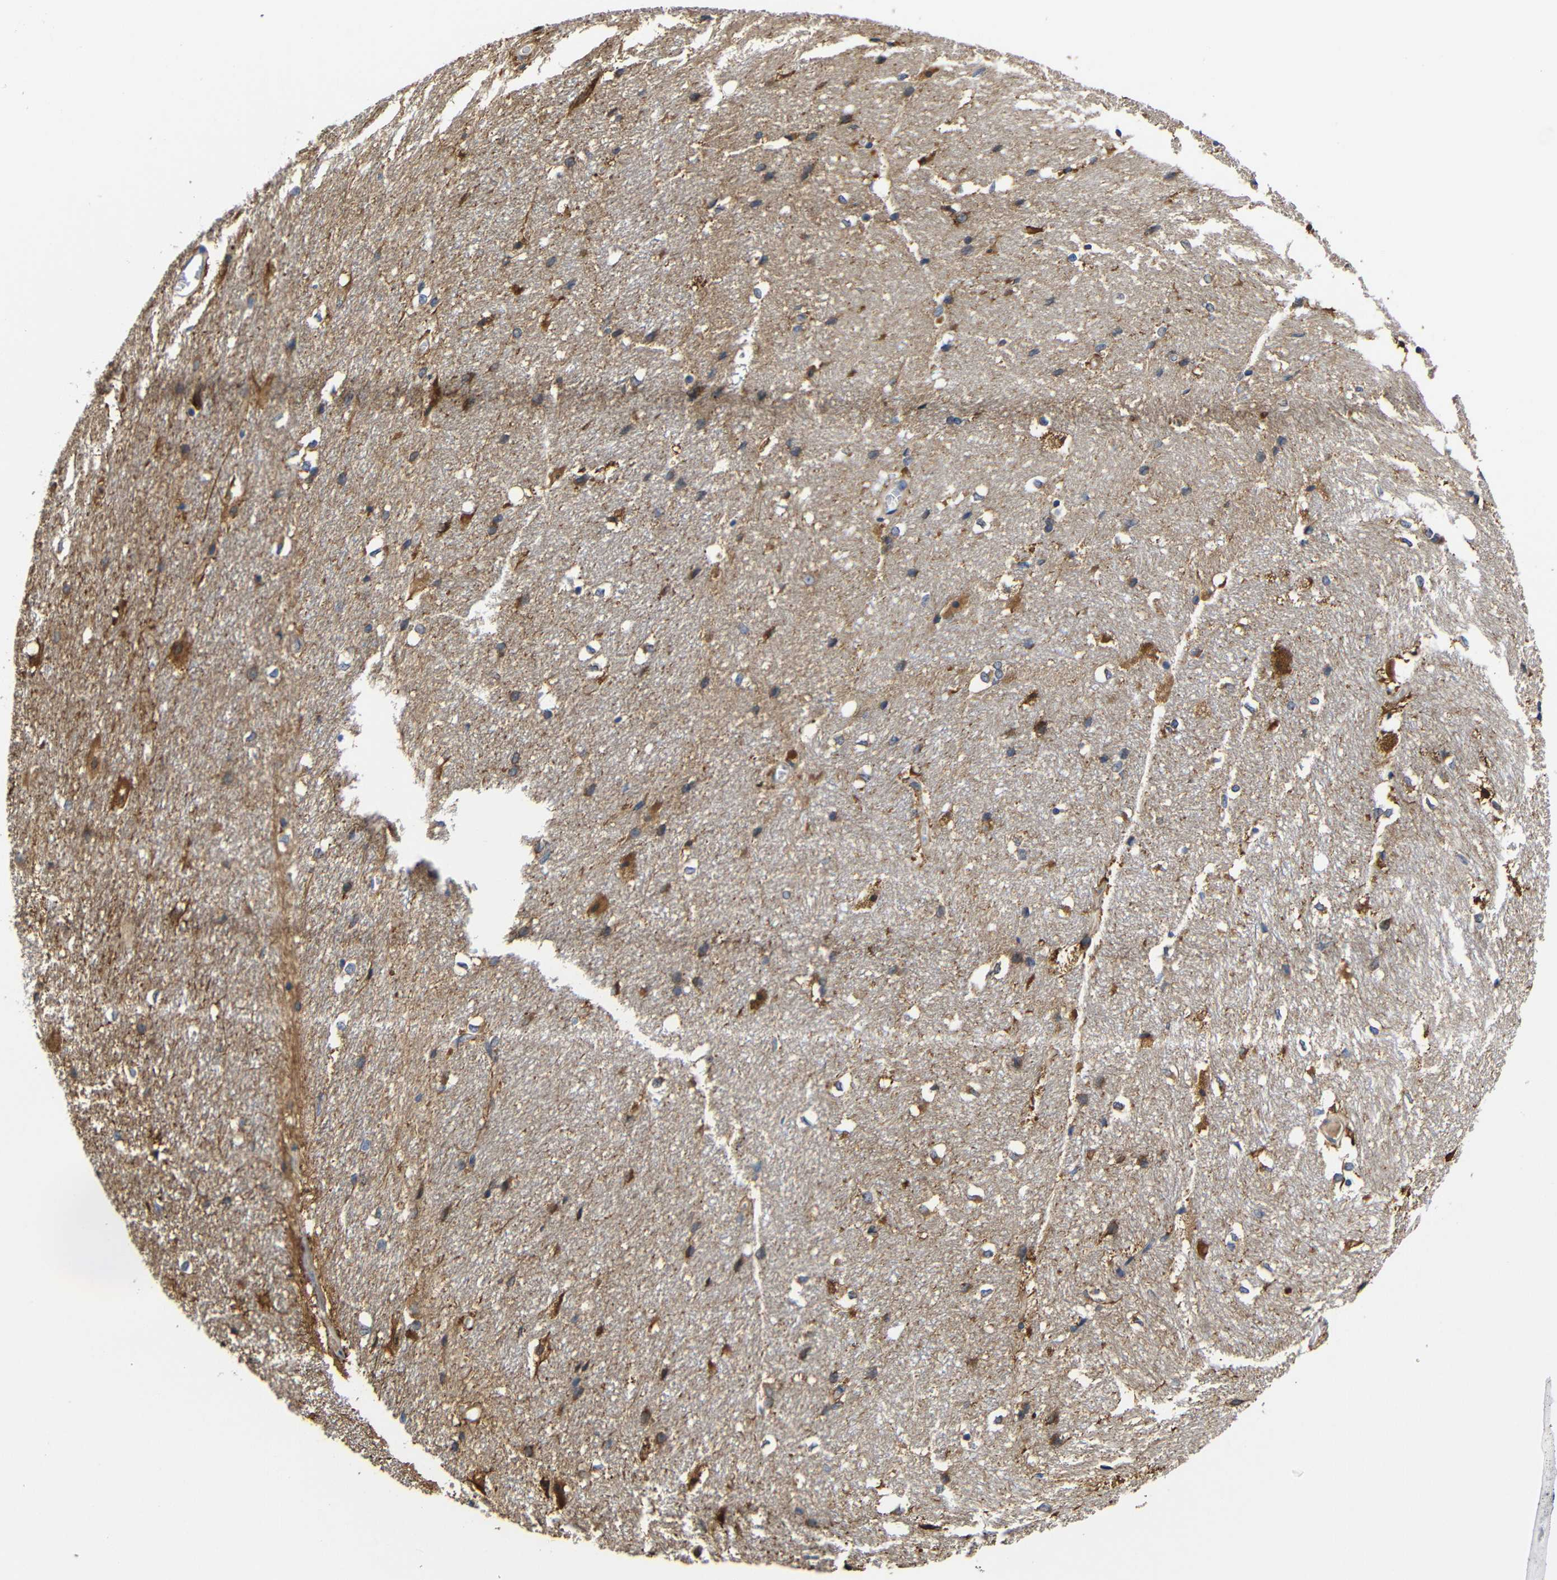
{"staining": {"intensity": "moderate", "quantity": "25%-75%", "location": "cytoplasmic/membranous"}, "tissue": "hippocampus", "cell_type": "Glial cells", "image_type": "normal", "snomed": [{"axis": "morphology", "description": "Normal tissue, NOS"}, {"axis": "topography", "description": "Hippocampus"}], "caption": "Approximately 25%-75% of glial cells in benign hippocampus display moderate cytoplasmic/membranous protein positivity as visualized by brown immunohistochemical staining.", "gene": "LRRCC1", "patient": {"sex": "female", "age": 19}}